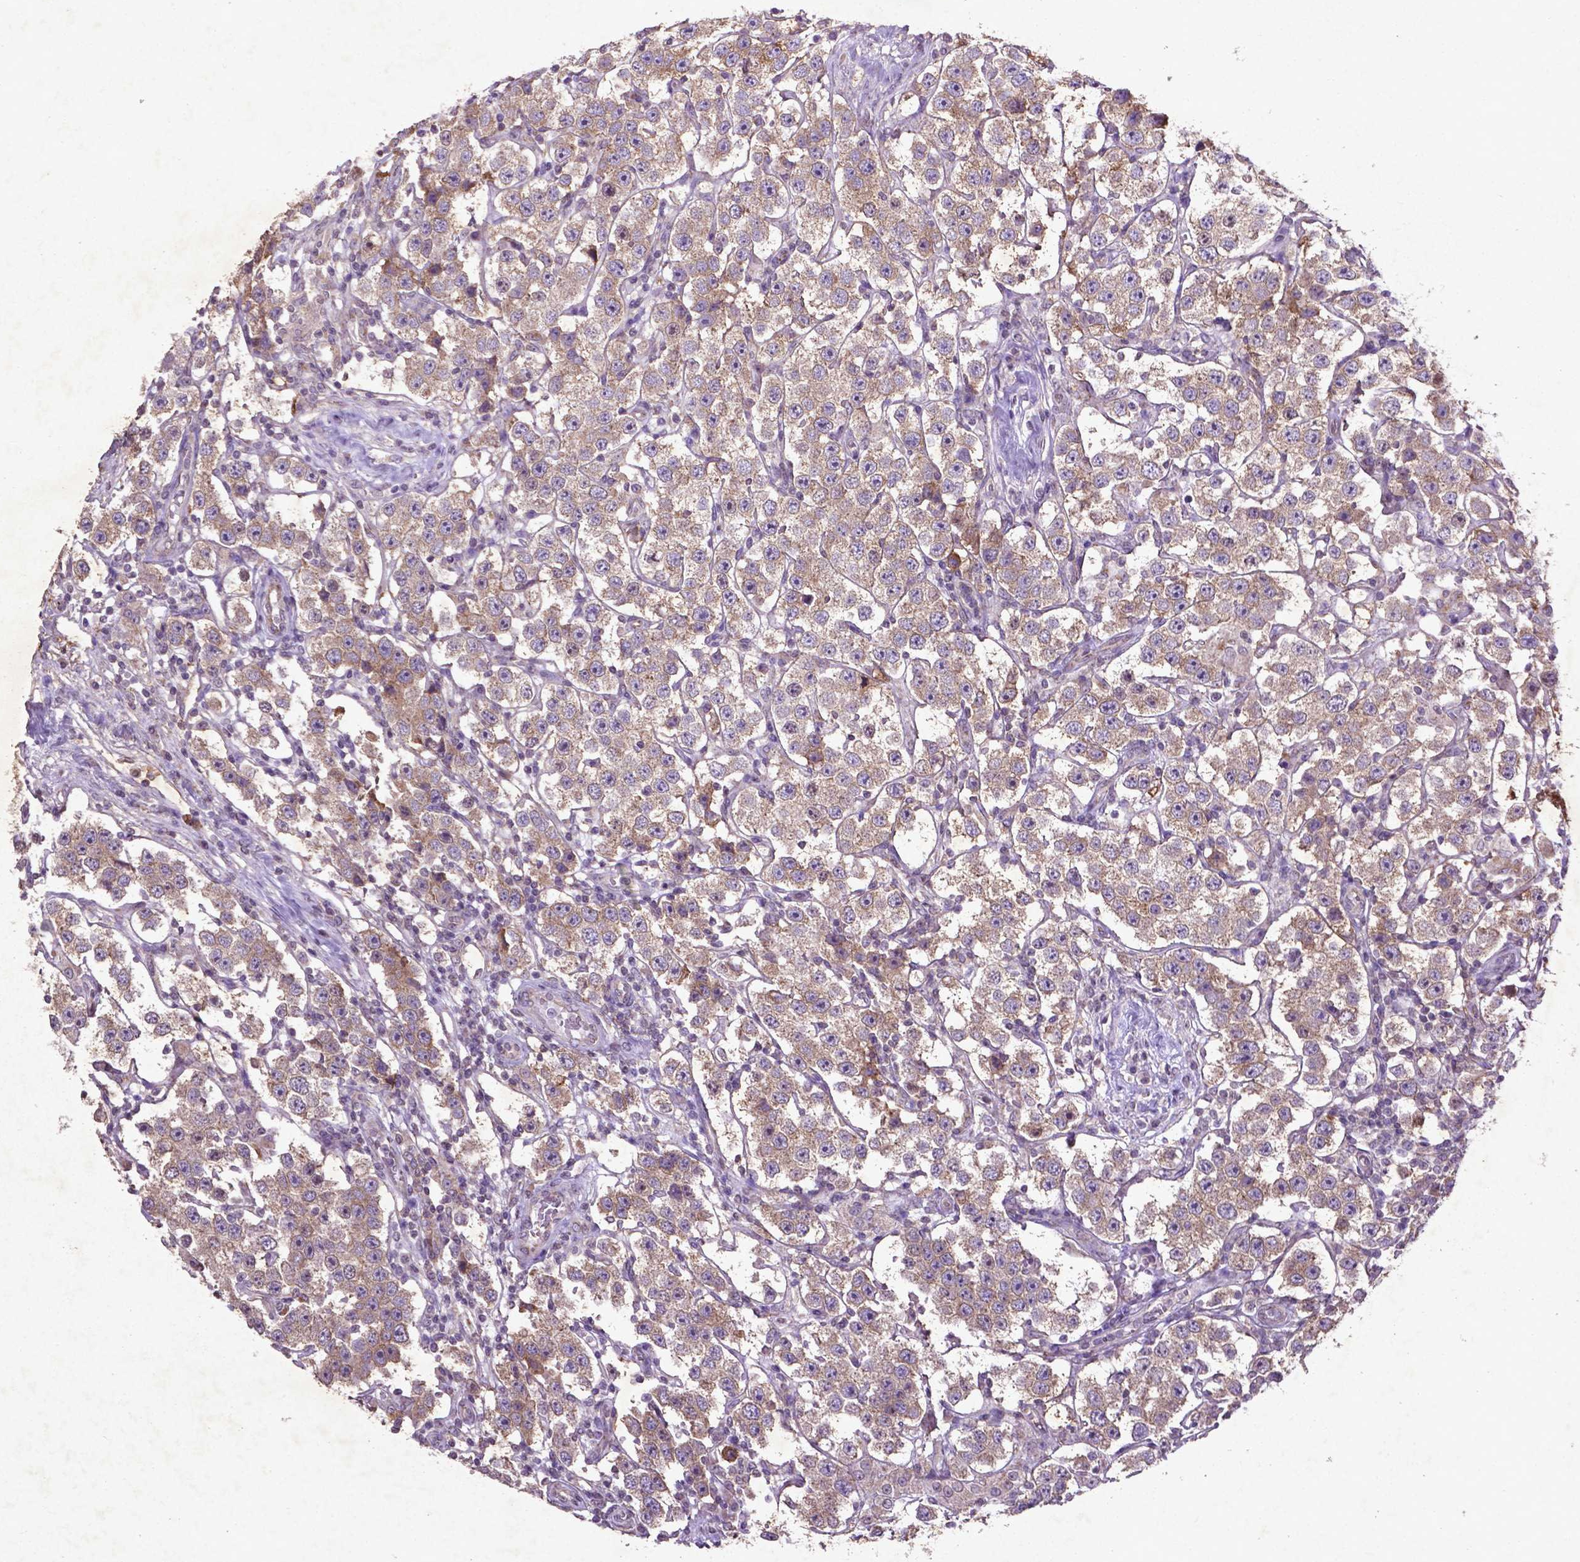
{"staining": {"intensity": "weak", "quantity": ">75%", "location": "cytoplasmic/membranous"}, "tissue": "testis cancer", "cell_type": "Tumor cells", "image_type": "cancer", "snomed": [{"axis": "morphology", "description": "Seminoma, NOS"}, {"axis": "topography", "description": "Testis"}], "caption": "Tumor cells display low levels of weak cytoplasmic/membranous staining in approximately >75% of cells in testis cancer. (DAB (3,3'-diaminobenzidine) IHC with brightfield microscopy, high magnification).", "gene": "MTOR", "patient": {"sex": "male", "age": 37}}